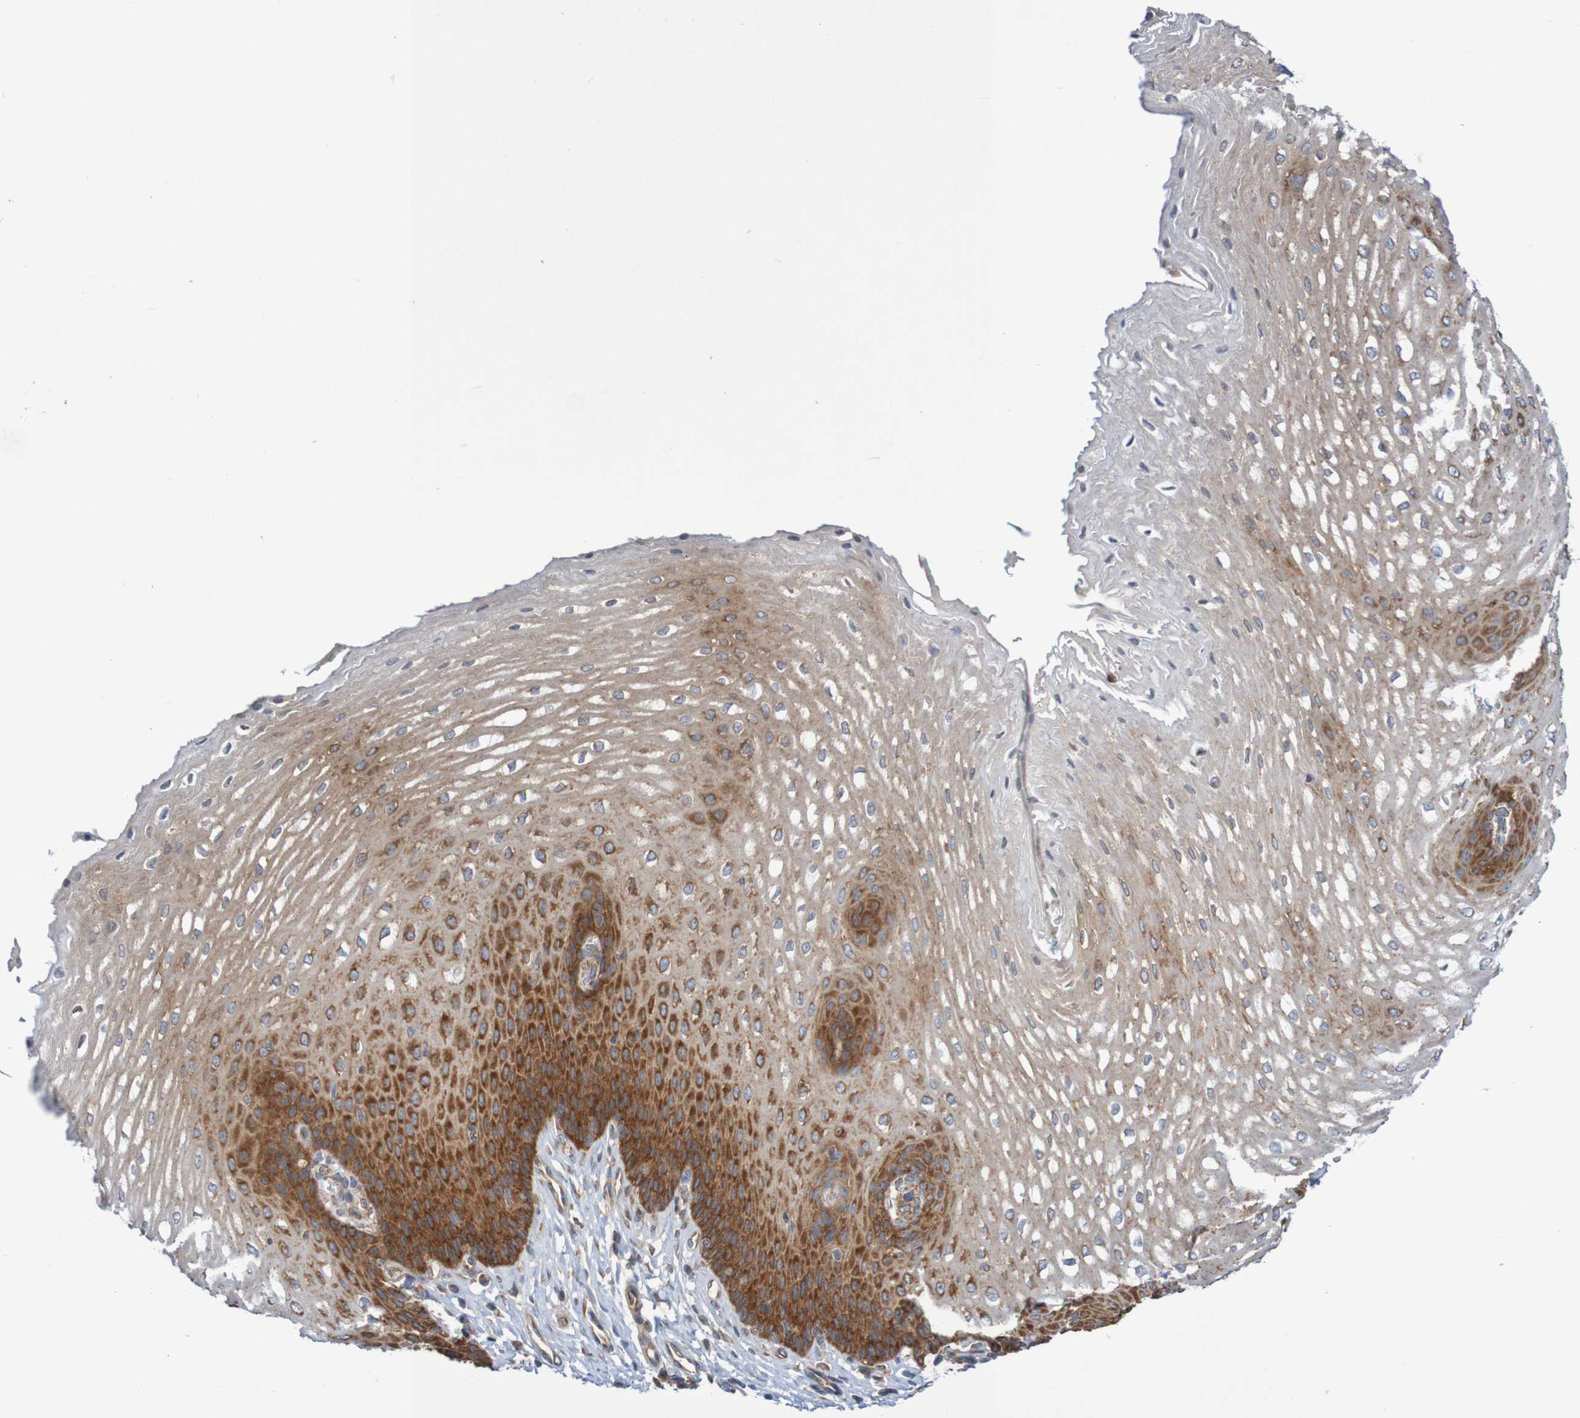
{"staining": {"intensity": "strong", "quantity": ">75%", "location": "cytoplasmic/membranous"}, "tissue": "esophagus", "cell_type": "Squamous epithelial cells", "image_type": "normal", "snomed": [{"axis": "morphology", "description": "Normal tissue, NOS"}, {"axis": "topography", "description": "Esophagus"}], "caption": "DAB immunohistochemical staining of normal human esophagus displays strong cytoplasmic/membranous protein expression in approximately >75% of squamous epithelial cells.", "gene": "LRRC47", "patient": {"sex": "male", "age": 54}}